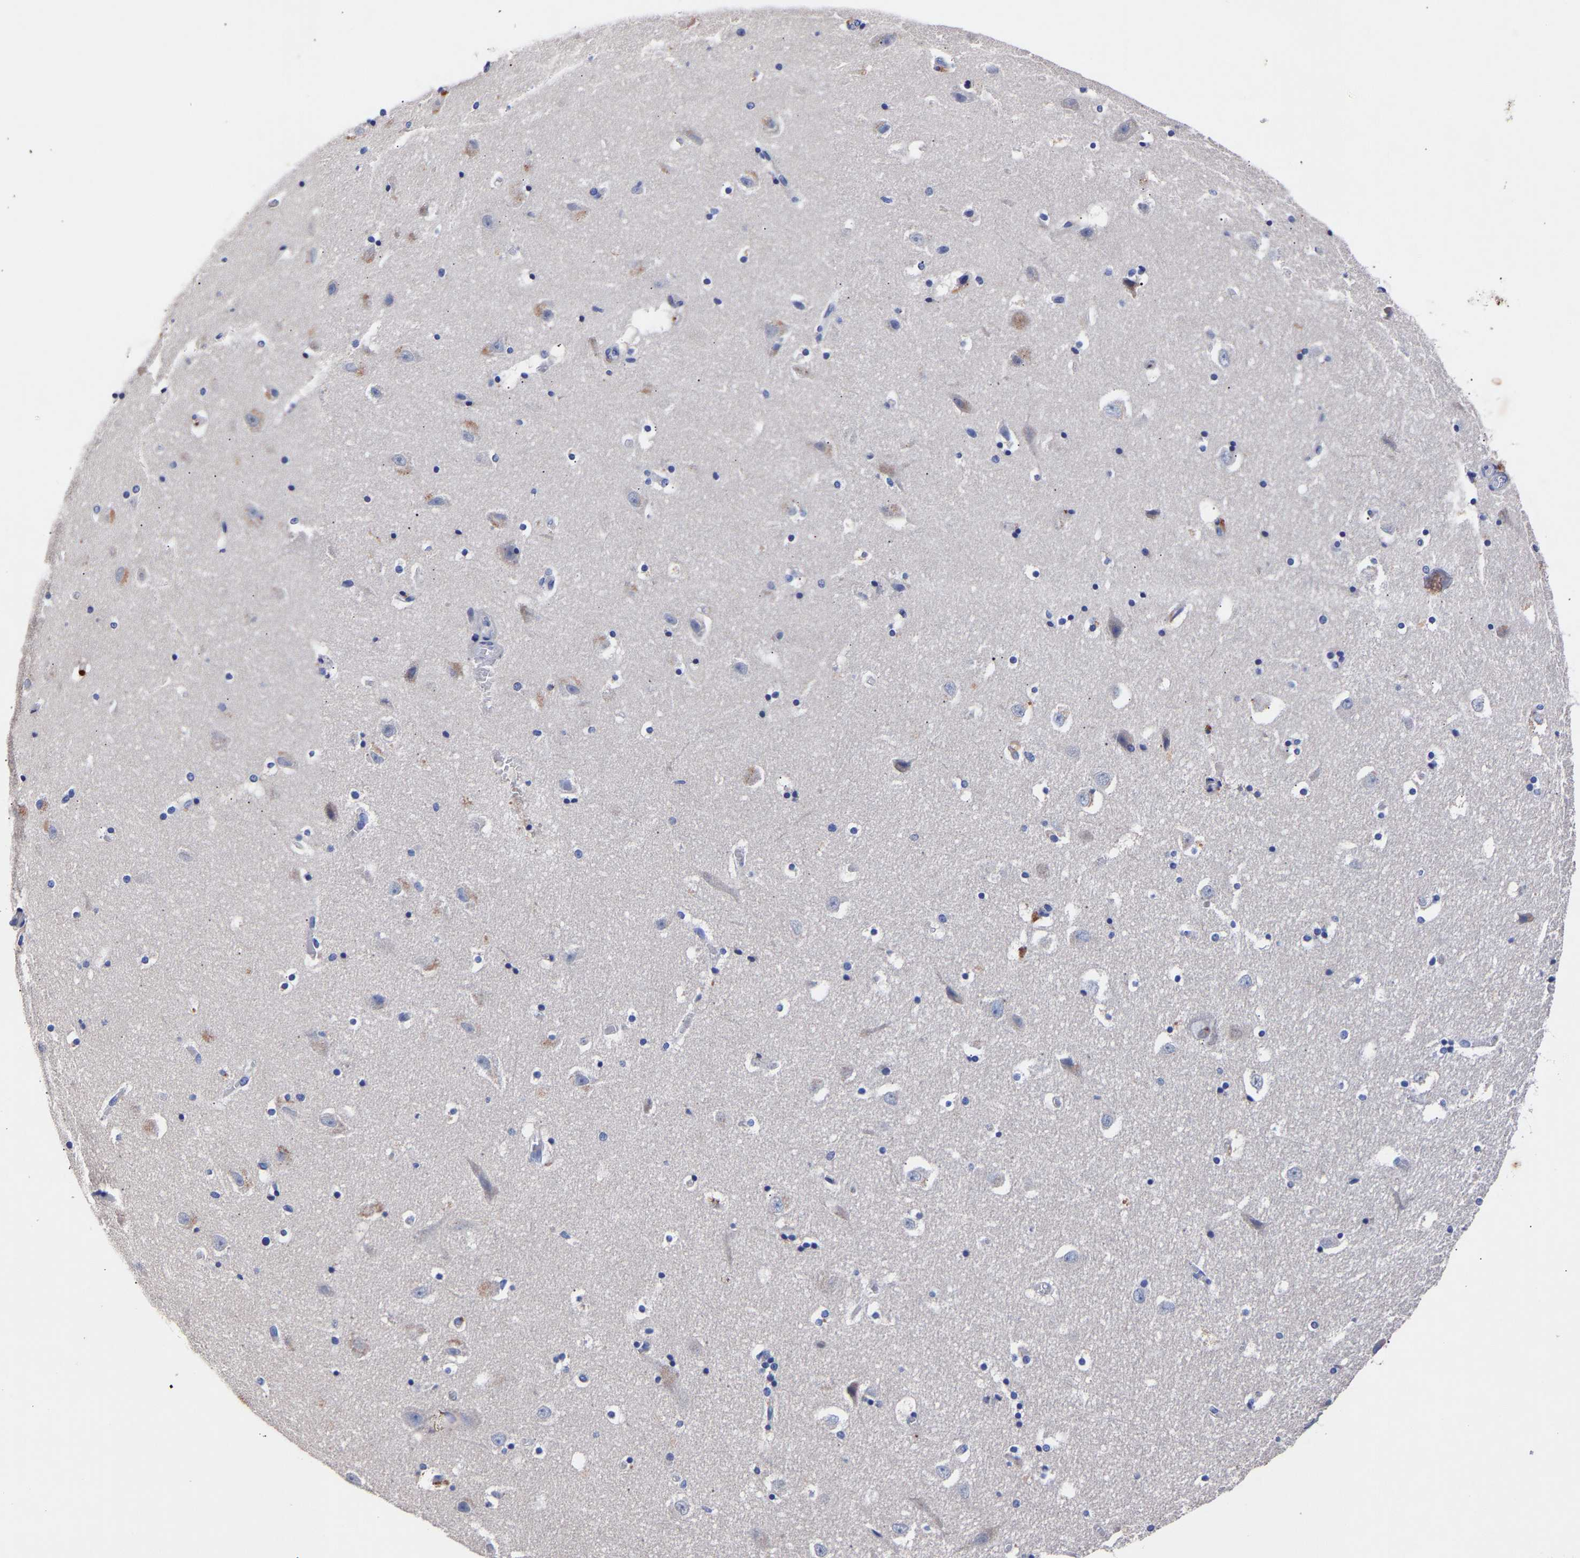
{"staining": {"intensity": "moderate", "quantity": "<25%", "location": "cytoplasmic/membranous"}, "tissue": "hippocampus", "cell_type": "Glial cells", "image_type": "normal", "snomed": [{"axis": "morphology", "description": "Normal tissue, NOS"}, {"axis": "topography", "description": "Hippocampus"}], "caption": "Glial cells demonstrate low levels of moderate cytoplasmic/membranous staining in about <25% of cells in benign hippocampus. Using DAB (3,3'-diaminobenzidine) (brown) and hematoxylin (blue) stains, captured at high magnification using brightfield microscopy.", "gene": "SEM1", "patient": {"sex": "male", "age": 45}}